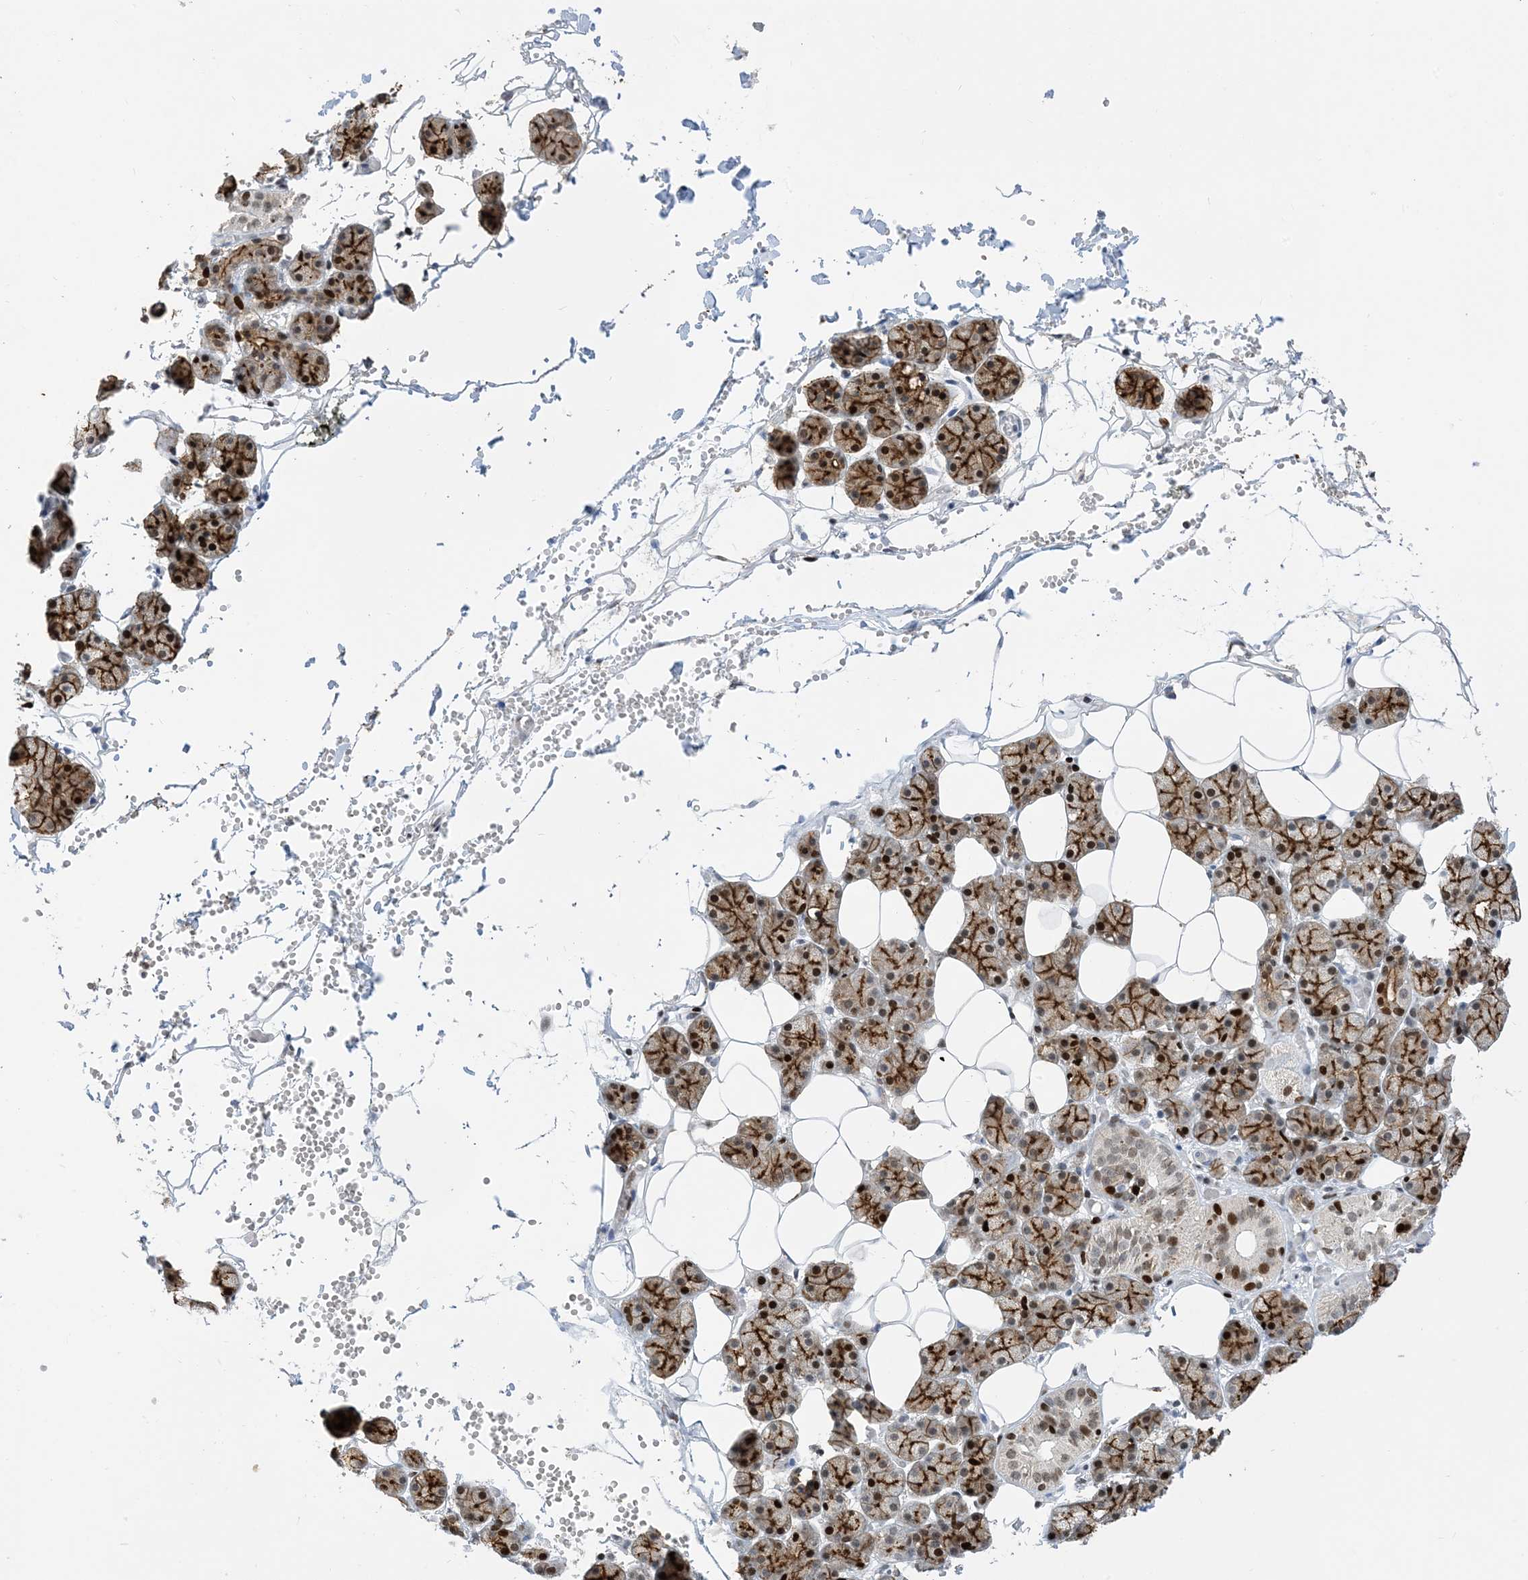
{"staining": {"intensity": "strong", "quantity": "25%-75%", "location": "cytoplasmic/membranous,nuclear"}, "tissue": "salivary gland", "cell_type": "Glandular cells", "image_type": "normal", "snomed": [{"axis": "morphology", "description": "Normal tissue, NOS"}, {"axis": "topography", "description": "Salivary gland"}], "caption": "An image of salivary gland stained for a protein displays strong cytoplasmic/membranous,nuclear brown staining in glandular cells.", "gene": "SLC25A53", "patient": {"sex": "female", "age": 33}}